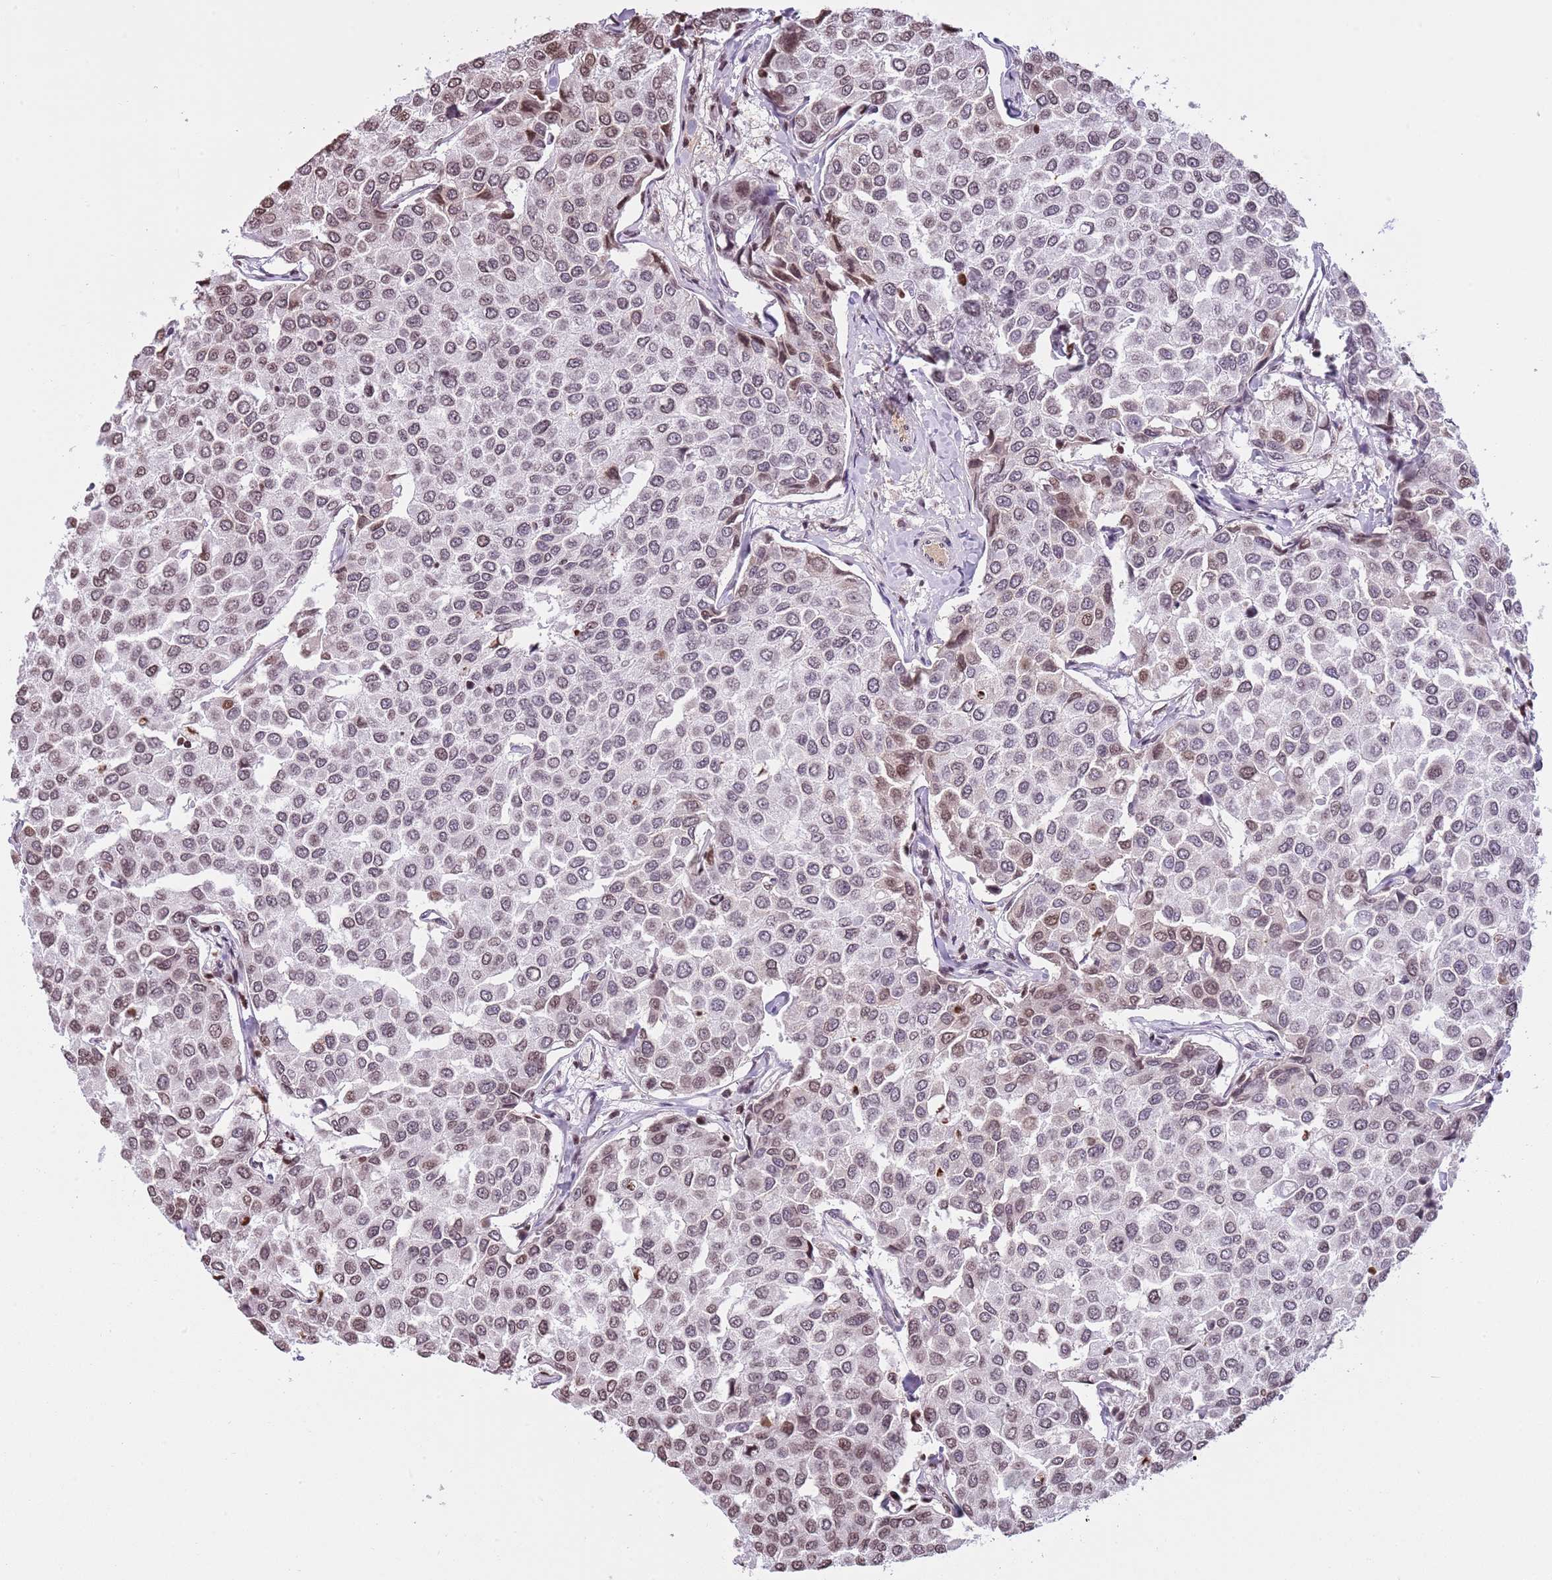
{"staining": {"intensity": "moderate", "quantity": "<25%", "location": "nuclear"}, "tissue": "breast cancer", "cell_type": "Tumor cells", "image_type": "cancer", "snomed": [{"axis": "morphology", "description": "Duct carcinoma"}, {"axis": "topography", "description": "Breast"}], "caption": "A photomicrograph of breast cancer stained for a protein shows moderate nuclear brown staining in tumor cells.", "gene": "KPNA3", "patient": {"sex": "female", "age": 55}}